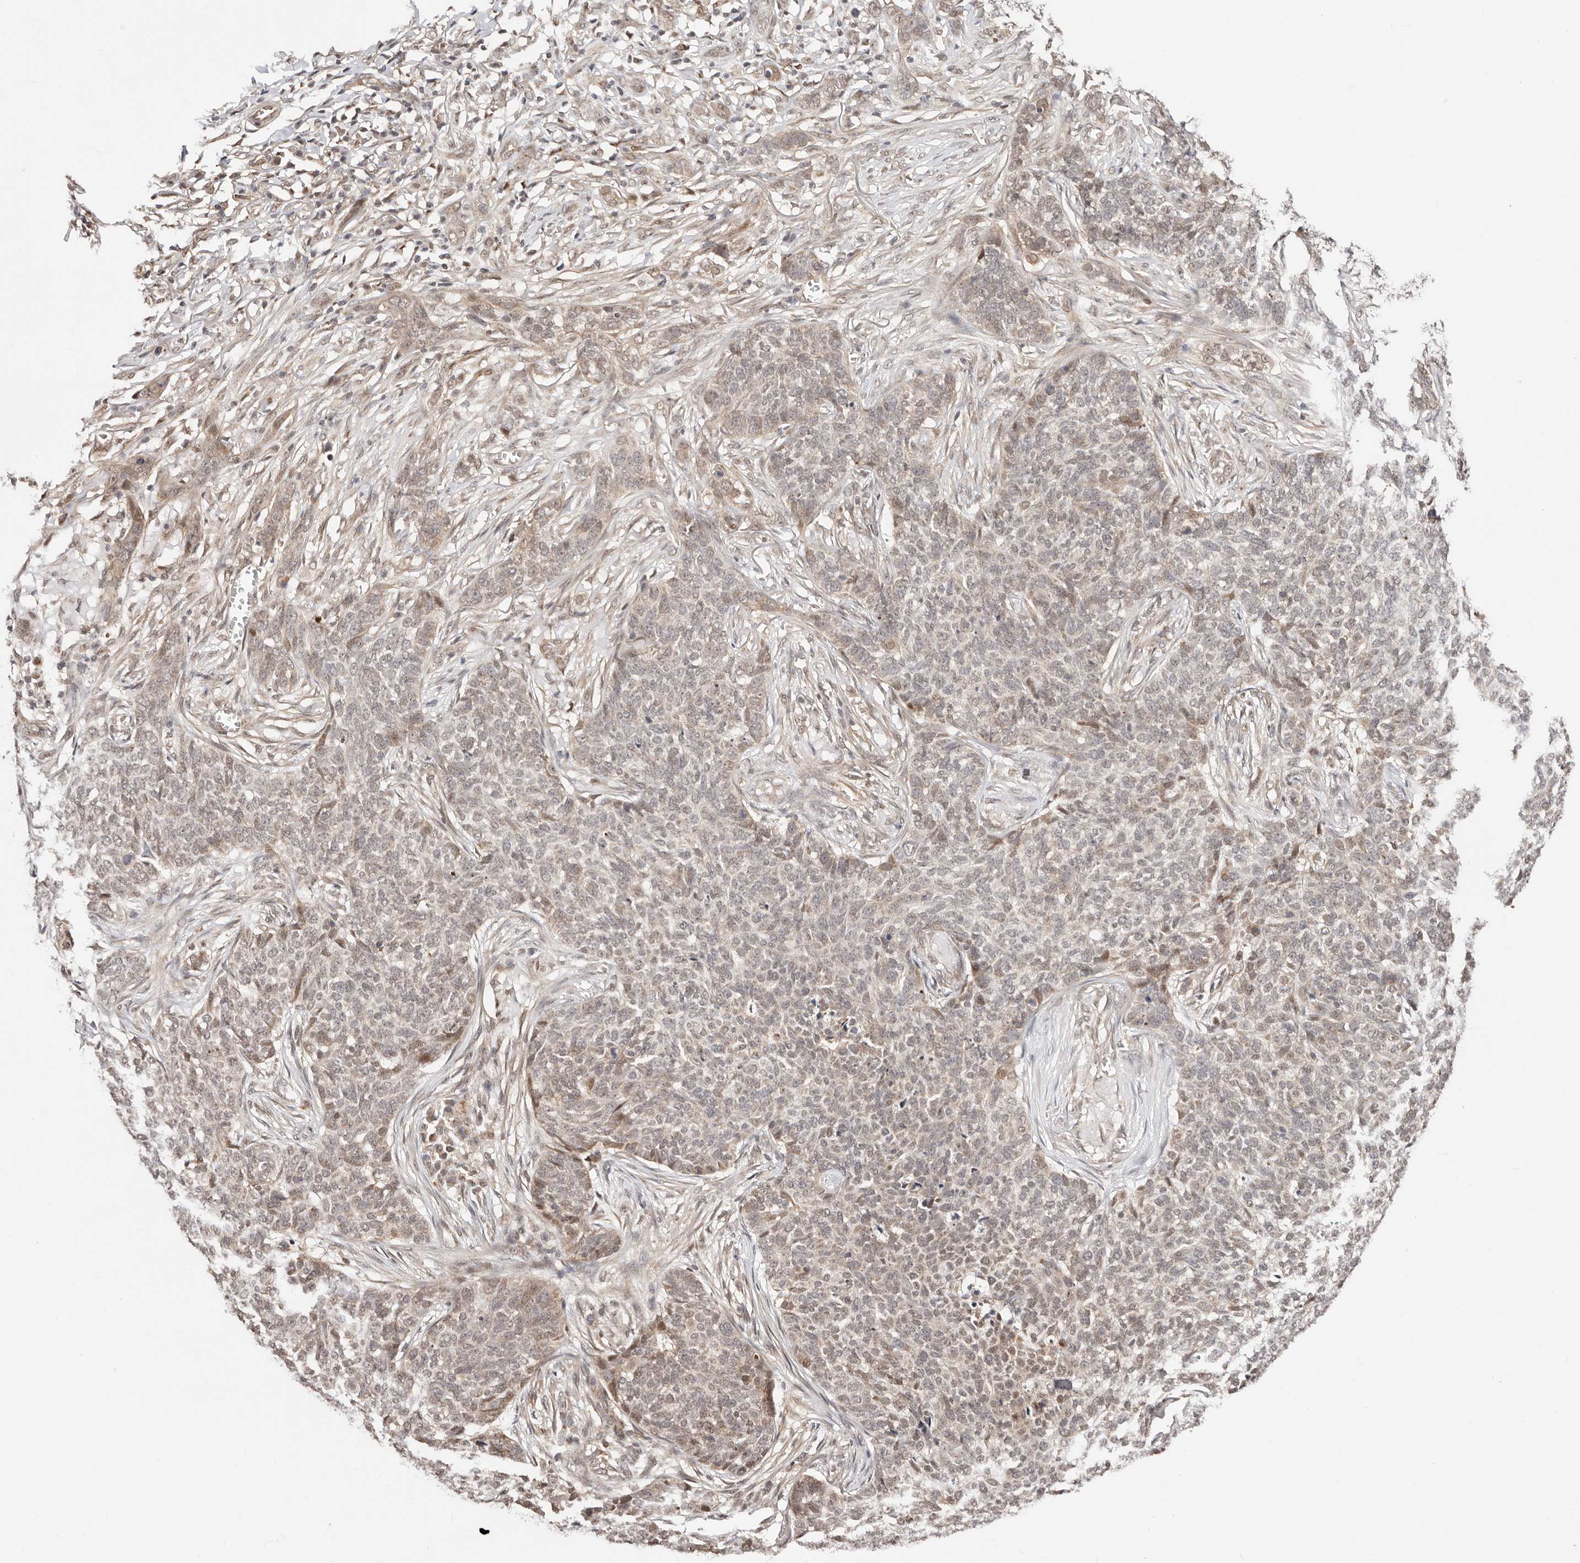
{"staining": {"intensity": "weak", "quantity": "25%-75%", "location": "nuclear"}, "tissue": "skin cancer", "cell_type": "Tumor cells", "image_type": "cancer", "snomed": [{"axis": "morphology", "description": "Basal cell carcinoma"}, {"axis": "topography", "description": "Skin"}], "caption": "Tumor cells exhibit low levels of weak nuclear staining in about 25%-75% of cells in human skin cancer.", "gene": "CTNNBL1", "patient": {"sex": "male", "age": 85}}